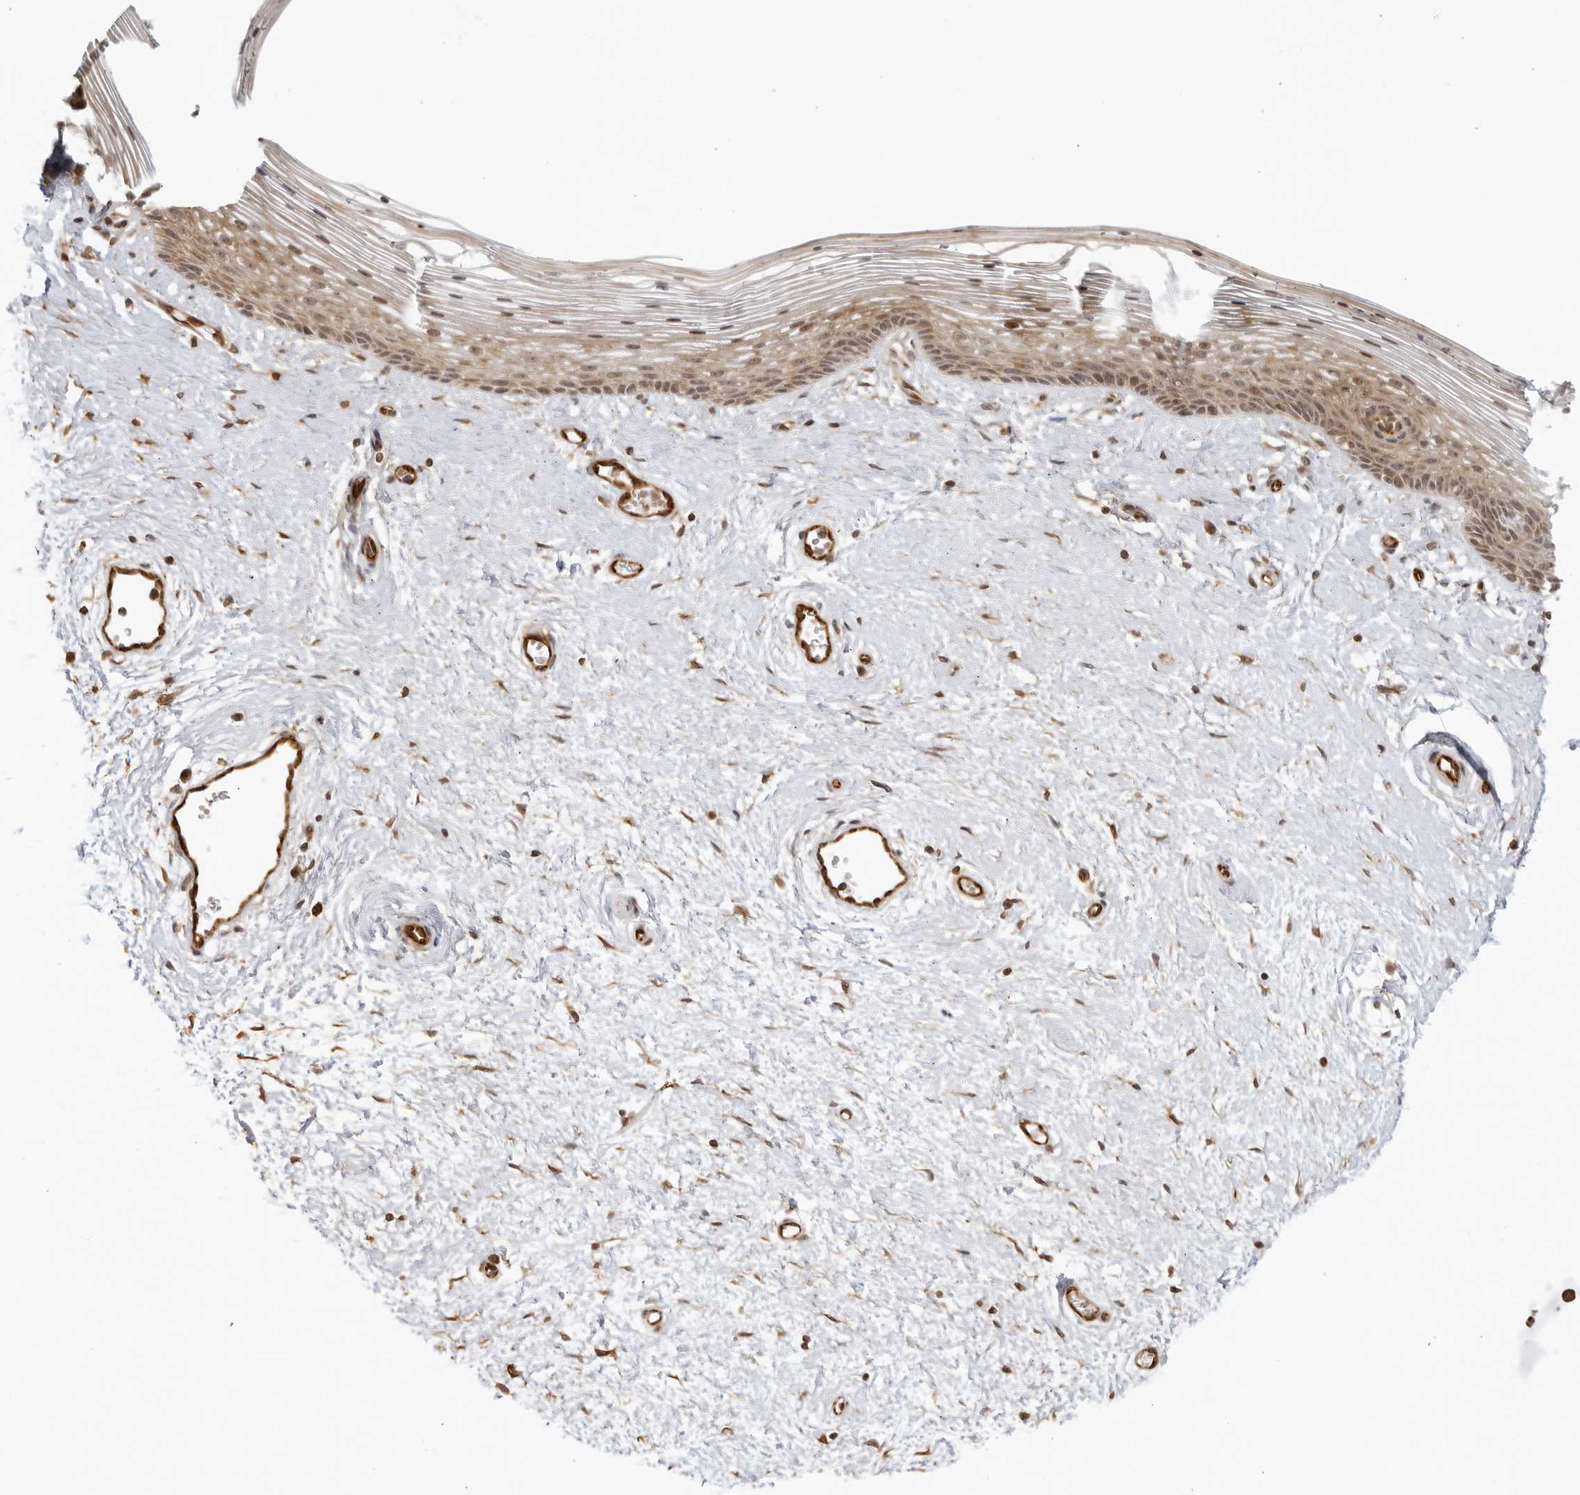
{"staining": {"intensity": "moderate", "quantity": "25%-75%", "location": "cytoplasmic/membranous,nuclear"}, "tissue": "vagina", "cell_type": "Squamous epithelial cells", "image_type": "normal", "snomed": [{"axis": "morphology", "description": "Normal tissue, NOS"}, {"axis": "topography", "description": "Vagina"}], "caption": "A histopathology image of human vagina stained for a protein displays moderate cytoplasmic/membranous,nuclear brown staining in squamous epithelial cells. Ihc stains the protein of interest in brown and the nuclei are stained blue.", "gene": "TCF21", "patient": {"sex": "female", "age": 46}}